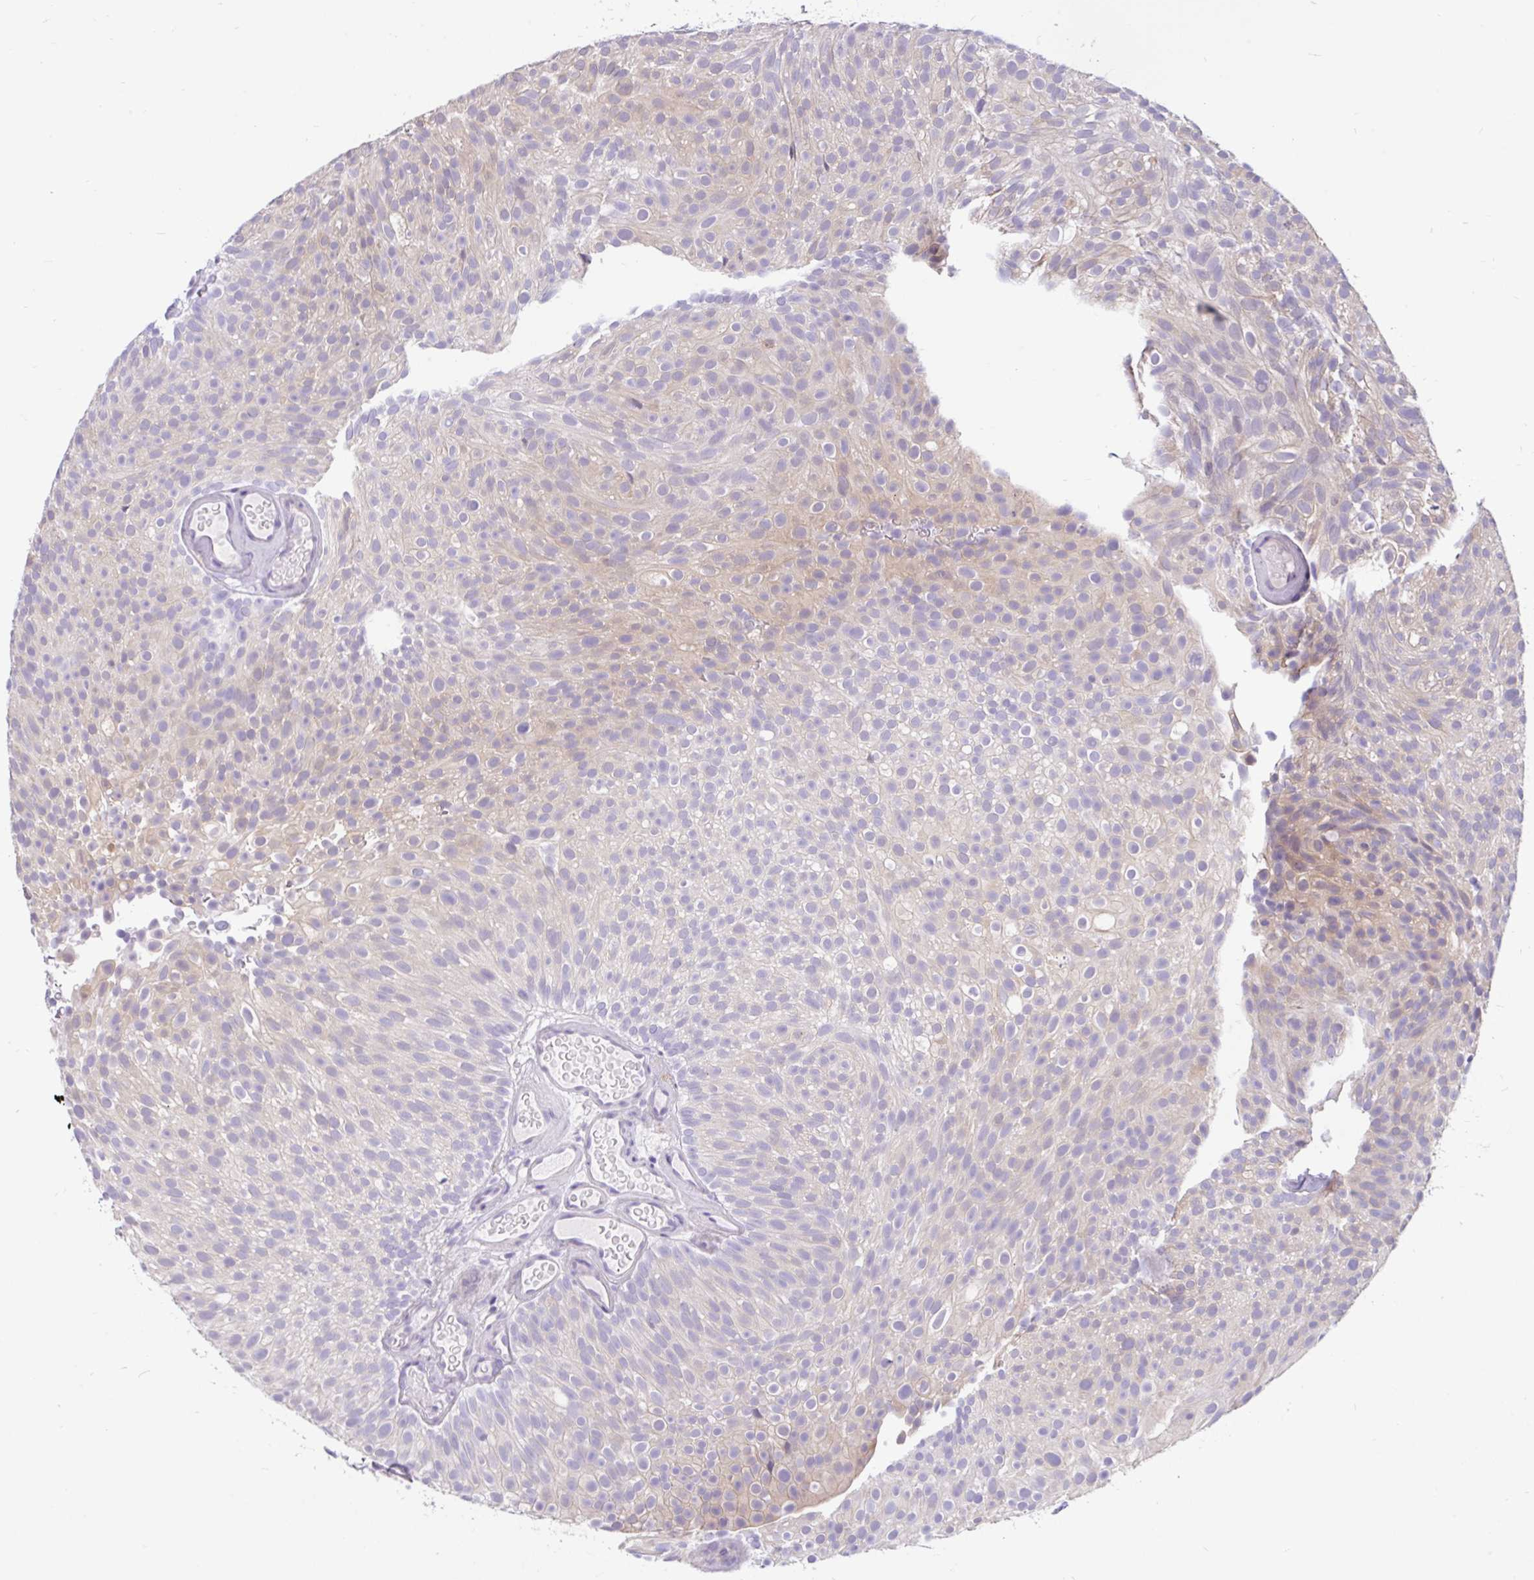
{"staining": {"intensity": "weak", "quantity": "<25%", "location": "cytoplasmic/membranous"}, "tissue": "urothelial cancer", "cell_type": "Tumor cells", "image_type": "cancer", "snomed": [{"axis": "morphology", "description": "Urothelial carcinoma, Low grade"}, {"axis": "topography", "description": "Urinary bladder"}], "caption": "An IHC micrograph of urothelial carcinoma (low-grade) is shown. There is no staining in tumor cells of urothelial carcinoma (low-grade).", "gene": "KIAA2013", "patient": {"sex": "male", "age": 78}}